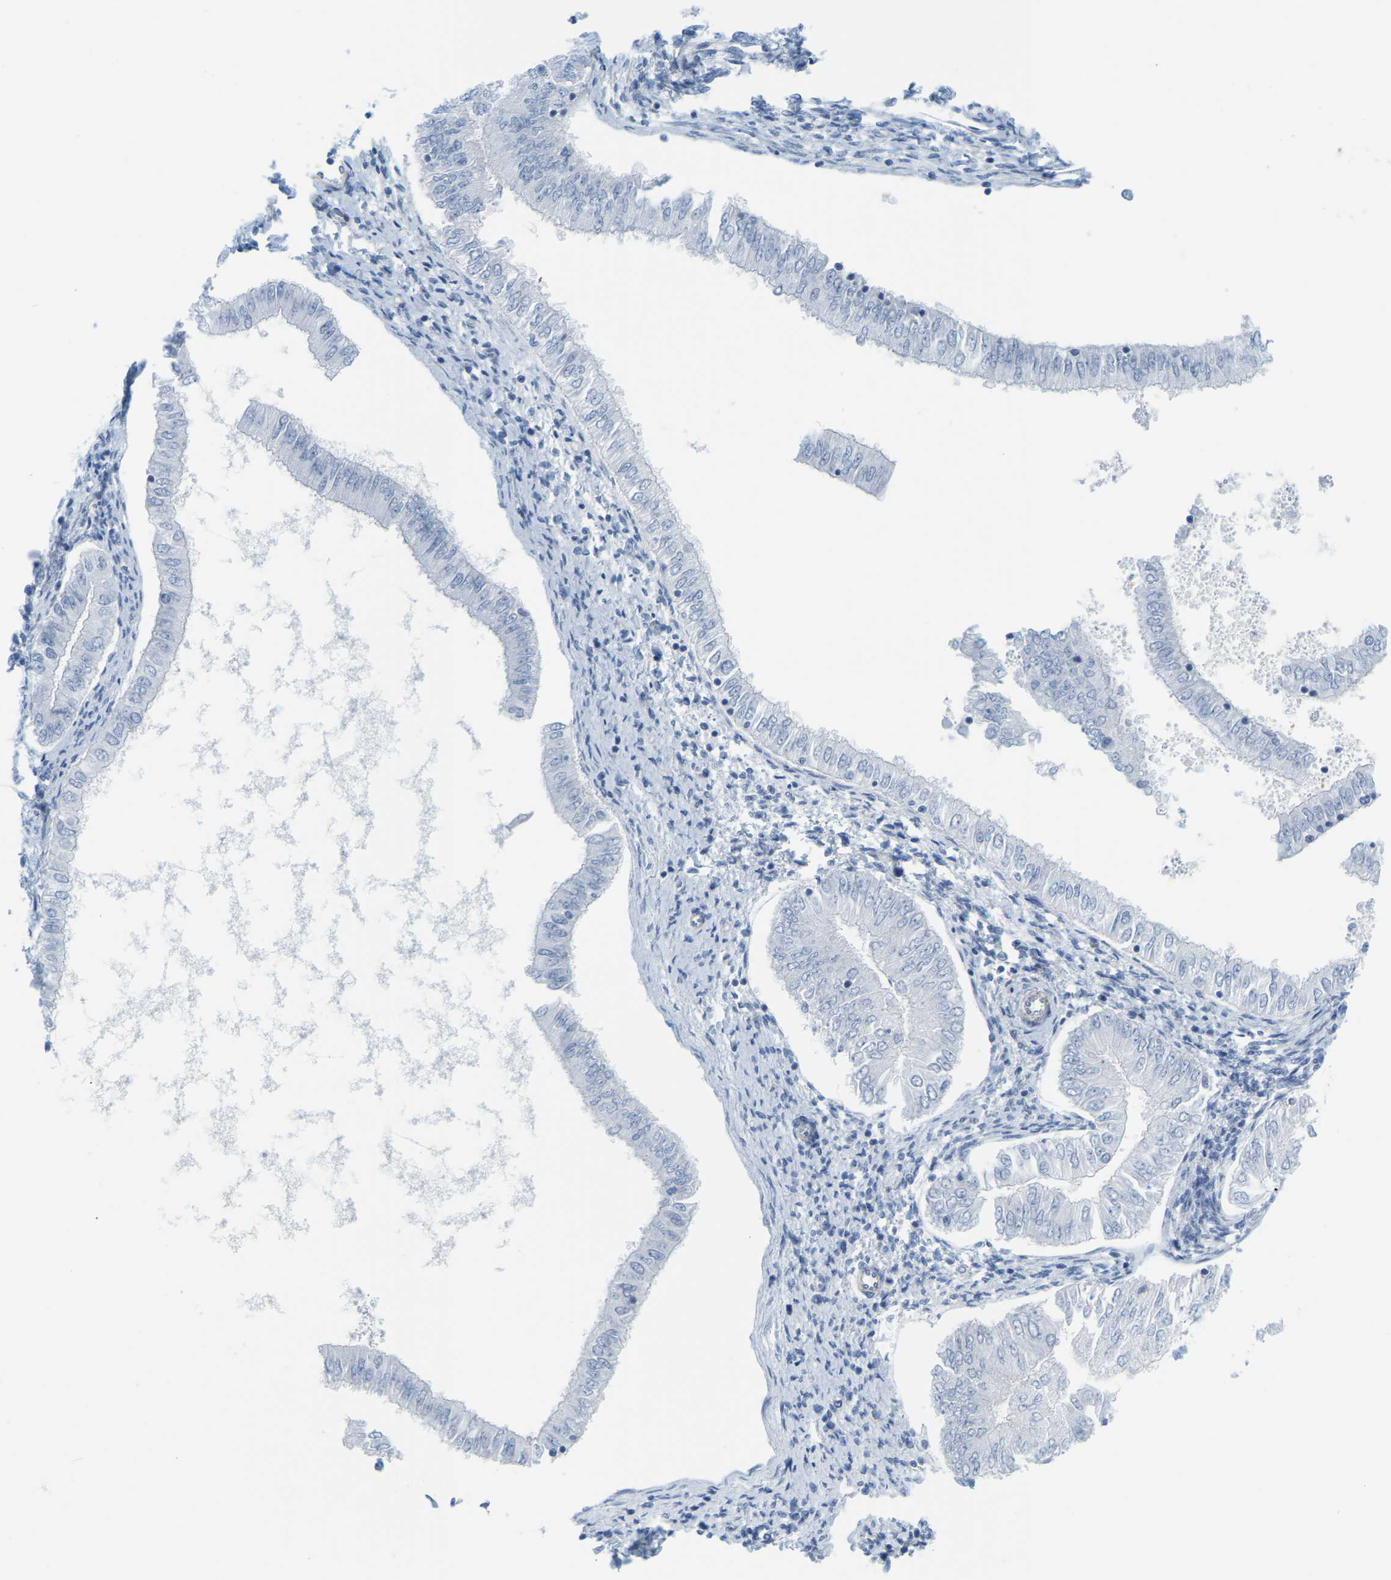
{"staining": {"intensity": "negative", "quantity": "none", "location": "none"}, "tissue": "endometrial cancer", "cell_type": "Tumor cells", "image_type": "cancer", "snomed": [{"axis": "morphology", "description": "Adenocarcinoma, NOS"}, {"axis": "topography", "description": "Endometrium"}], "caption": "Human adenocarcinoma (endometrial) stained for a protein using IHC reveals no positivity in tumor cells.", "gene": "MYL3", "patient": {"sex": "female", "age": 53}}